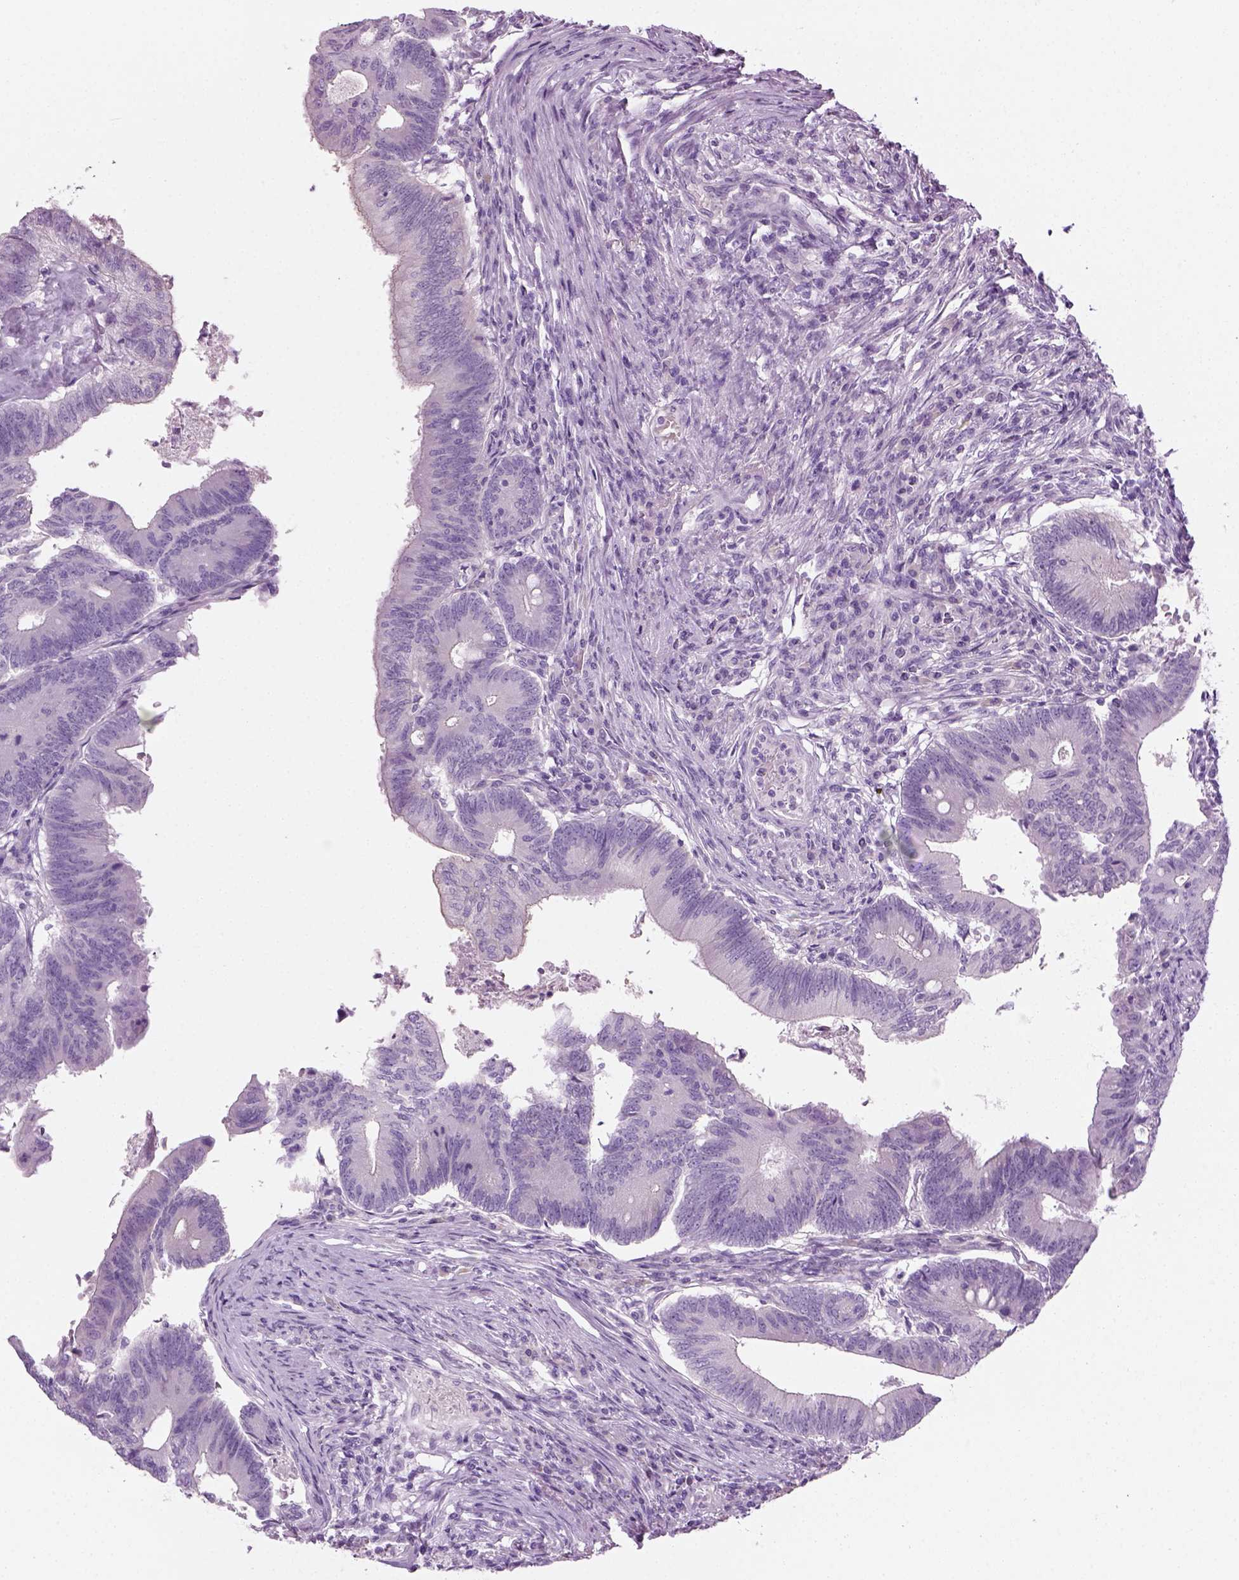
{"staining": {"intensity": "negative", "quantity": "none", "location": "none"}, "tissue": "colorectal cancer", "cell_type": "Tumor cells", "image_type": "cancer", "snomed": [{"axis": "morphology", "description": "Adenocarcinoma, NOS"}, {"axis": "topography", "description": "Colon"}], "caption": "DAB (3,3'-diaminobenzidine) immunohistochemical staining of human colorectal cancer reveals no significant positivity in tumor cells.", "gene": "CIBAR2", "patient": {"sex": "female", "age": 70}}